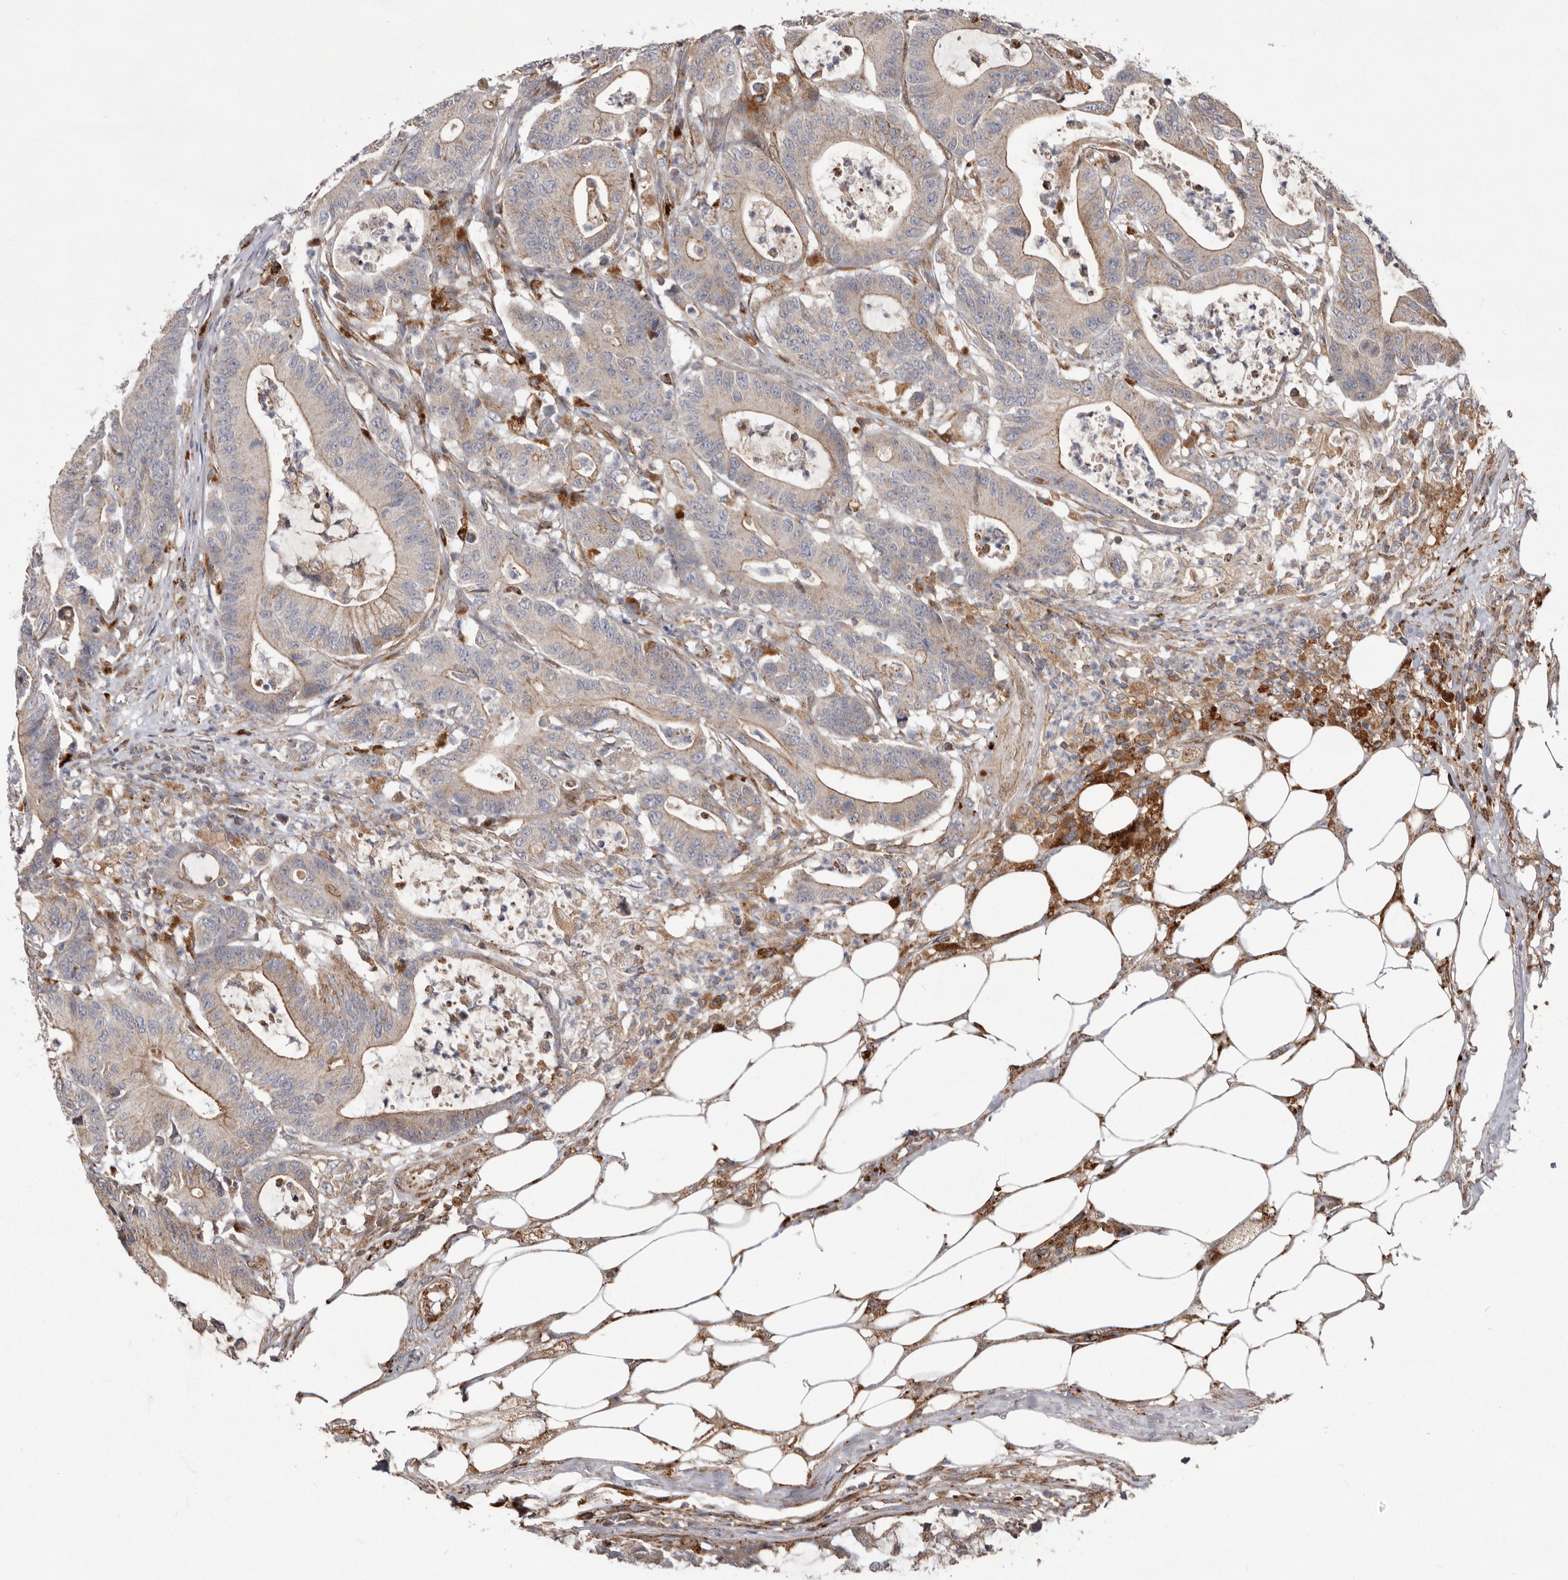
{"staining": {"intensity": "weak", "quantity": ">75%", "location": "cytoplasmic/membranous"}, "tissue": "colorectal cancer", "cell_type": "Tumor cells", "image_type": "cancer", "snomed": [{"axis": "morphology", "description": "Adenocarcinoma, NOS"}, {"axis": "topography", "description": "Colon"}], "caption": "Human colorectal cancer (adenocarcinoma) stained for a protein (brown) demonstrates weak cytoplasmic/membranous positive positivity in approximately >75% of tumor cells.", "gene": "NUP43", "patient": {"sex": "female", "age": 84}}